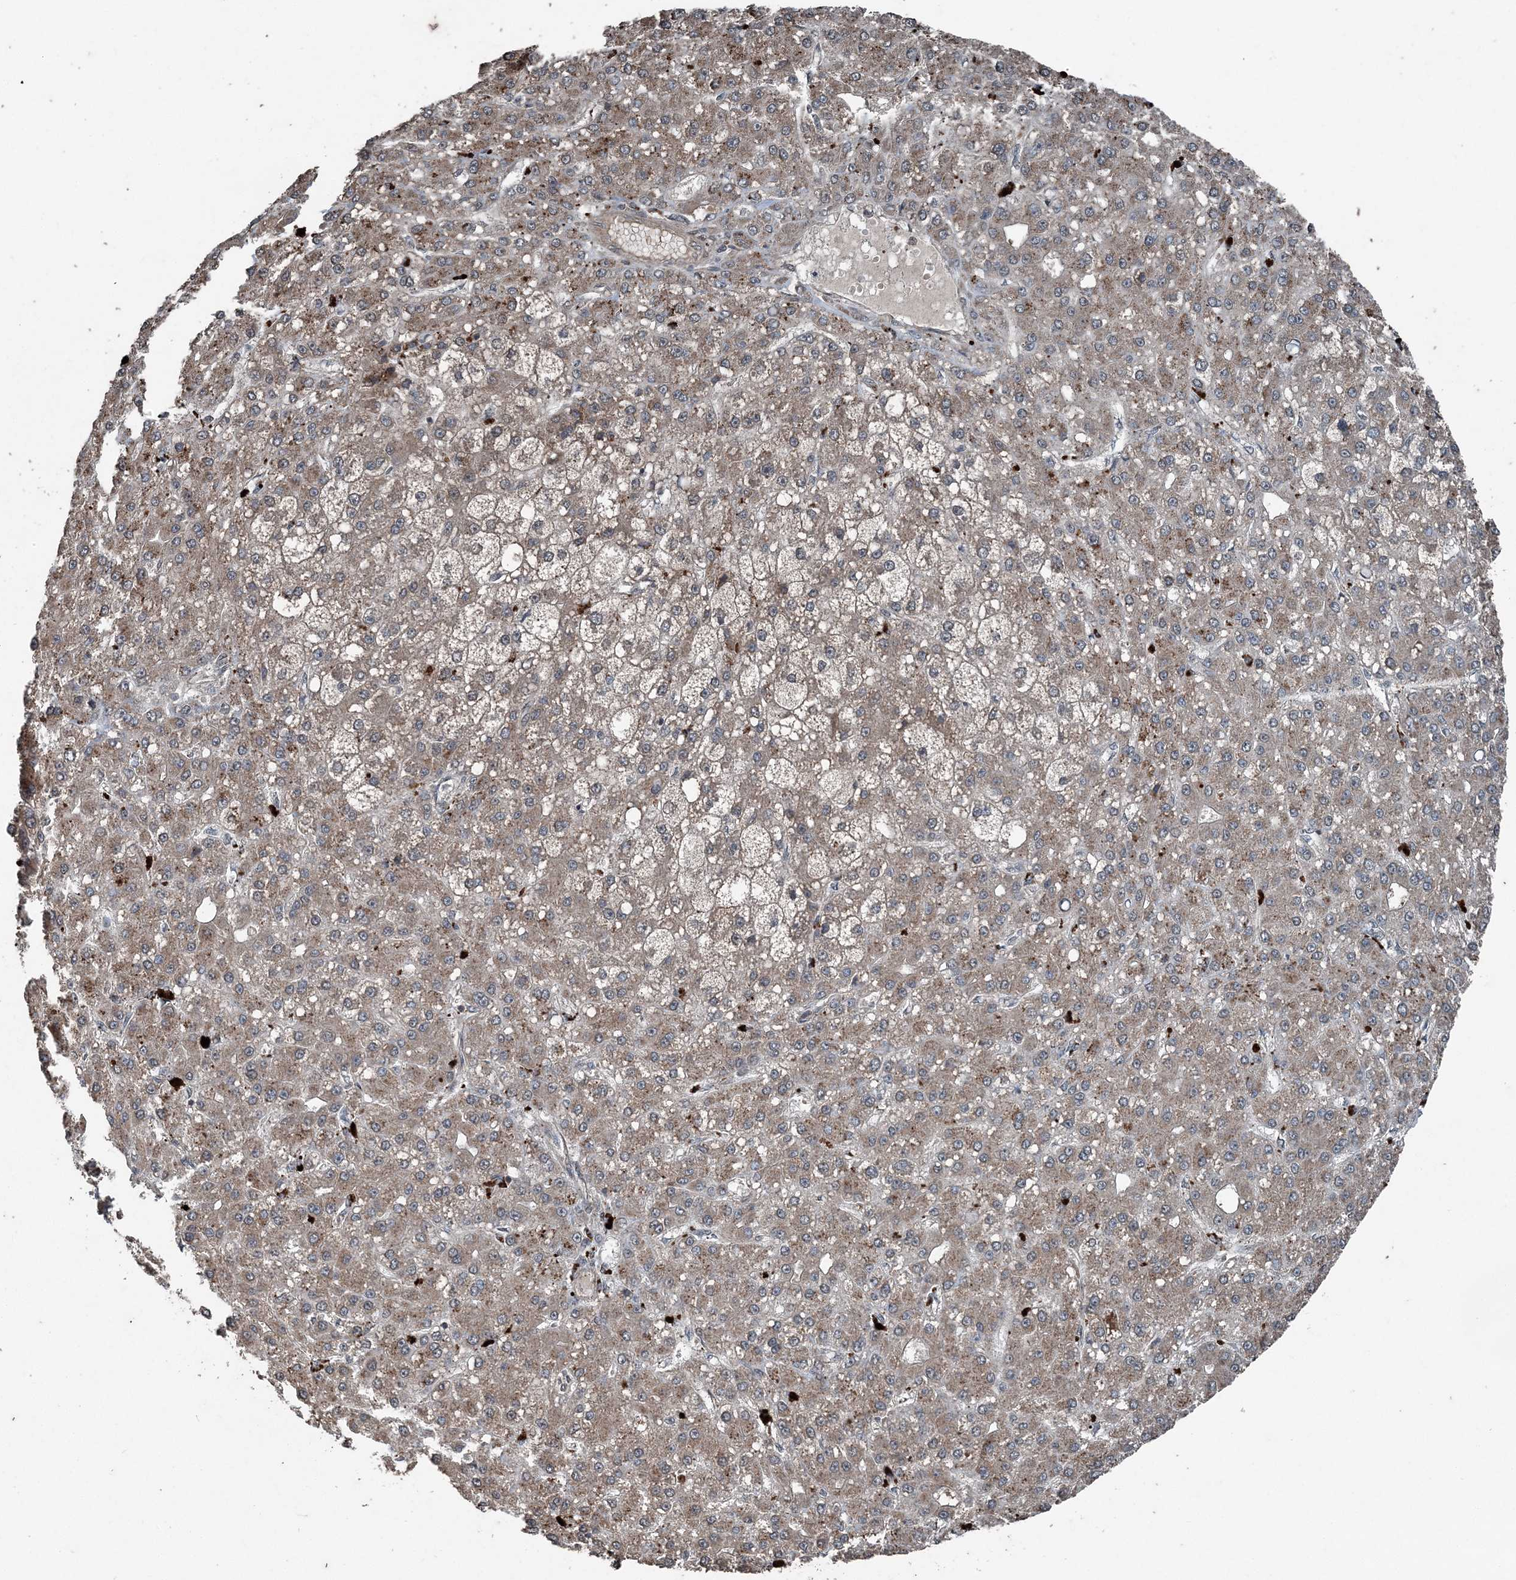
{"staining": {"intensity": "weak", "quantity": ">75%", "location": "cytoplasmic/membranous"}, "tissue": "liver cancer", "cell_type": "Tumor cells", "image_type": "cancer", "snomed": [{"axis": "morphology", "description": "Carcinoma, Hepatocellular, NOS"}, {"axis": "topography", "description": "Liver"}], "caption": "A micrograph of human liver hepatocellular carcinoma stained for a protein reveals weak cytoplasmic/membranous brown staining in tumor cells.", "gene": "CFL1", "patient": {"sex": "male", "age": 67}}